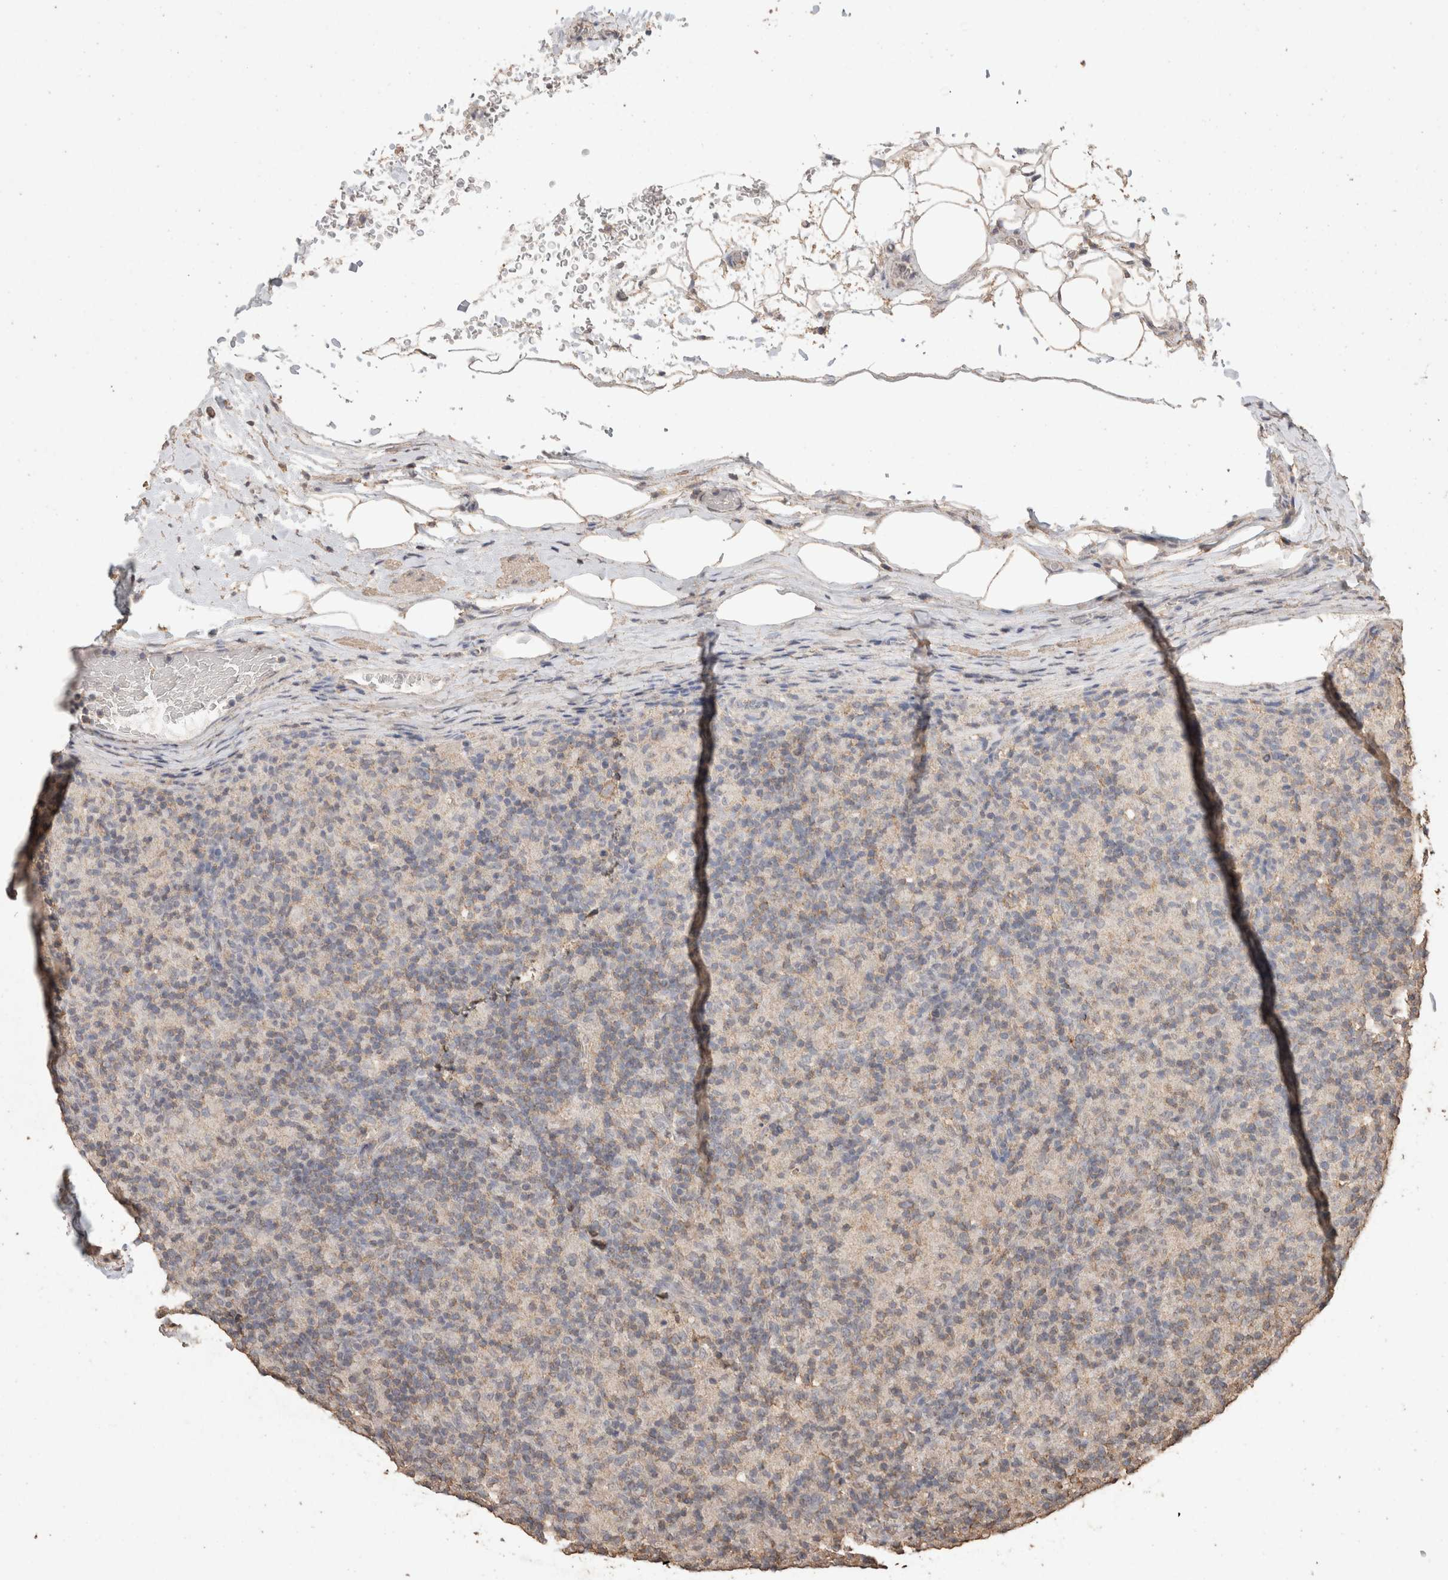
{"staining": {"intensity": "negative", "quantity": "none", "location": "none"}, "tissue": "lymphoma", "cell_type": "Tumor cells", "image_type": "cancer", "snomed": [{"axis": "morphology", "description": "Hodgkin's disease, NOS"}, {"axis": "topography", "description": "Lymph node"}], "caption": "The micrograph reveals no significant positivity in tumor cells of lymphoma. Brightfield microscopy of IHC stained with DAB (brown) and hematoxylin (blue), captured at high magnification.", "gene": "CX3CL1", "patient": {"sex": "male", "age": 70}}